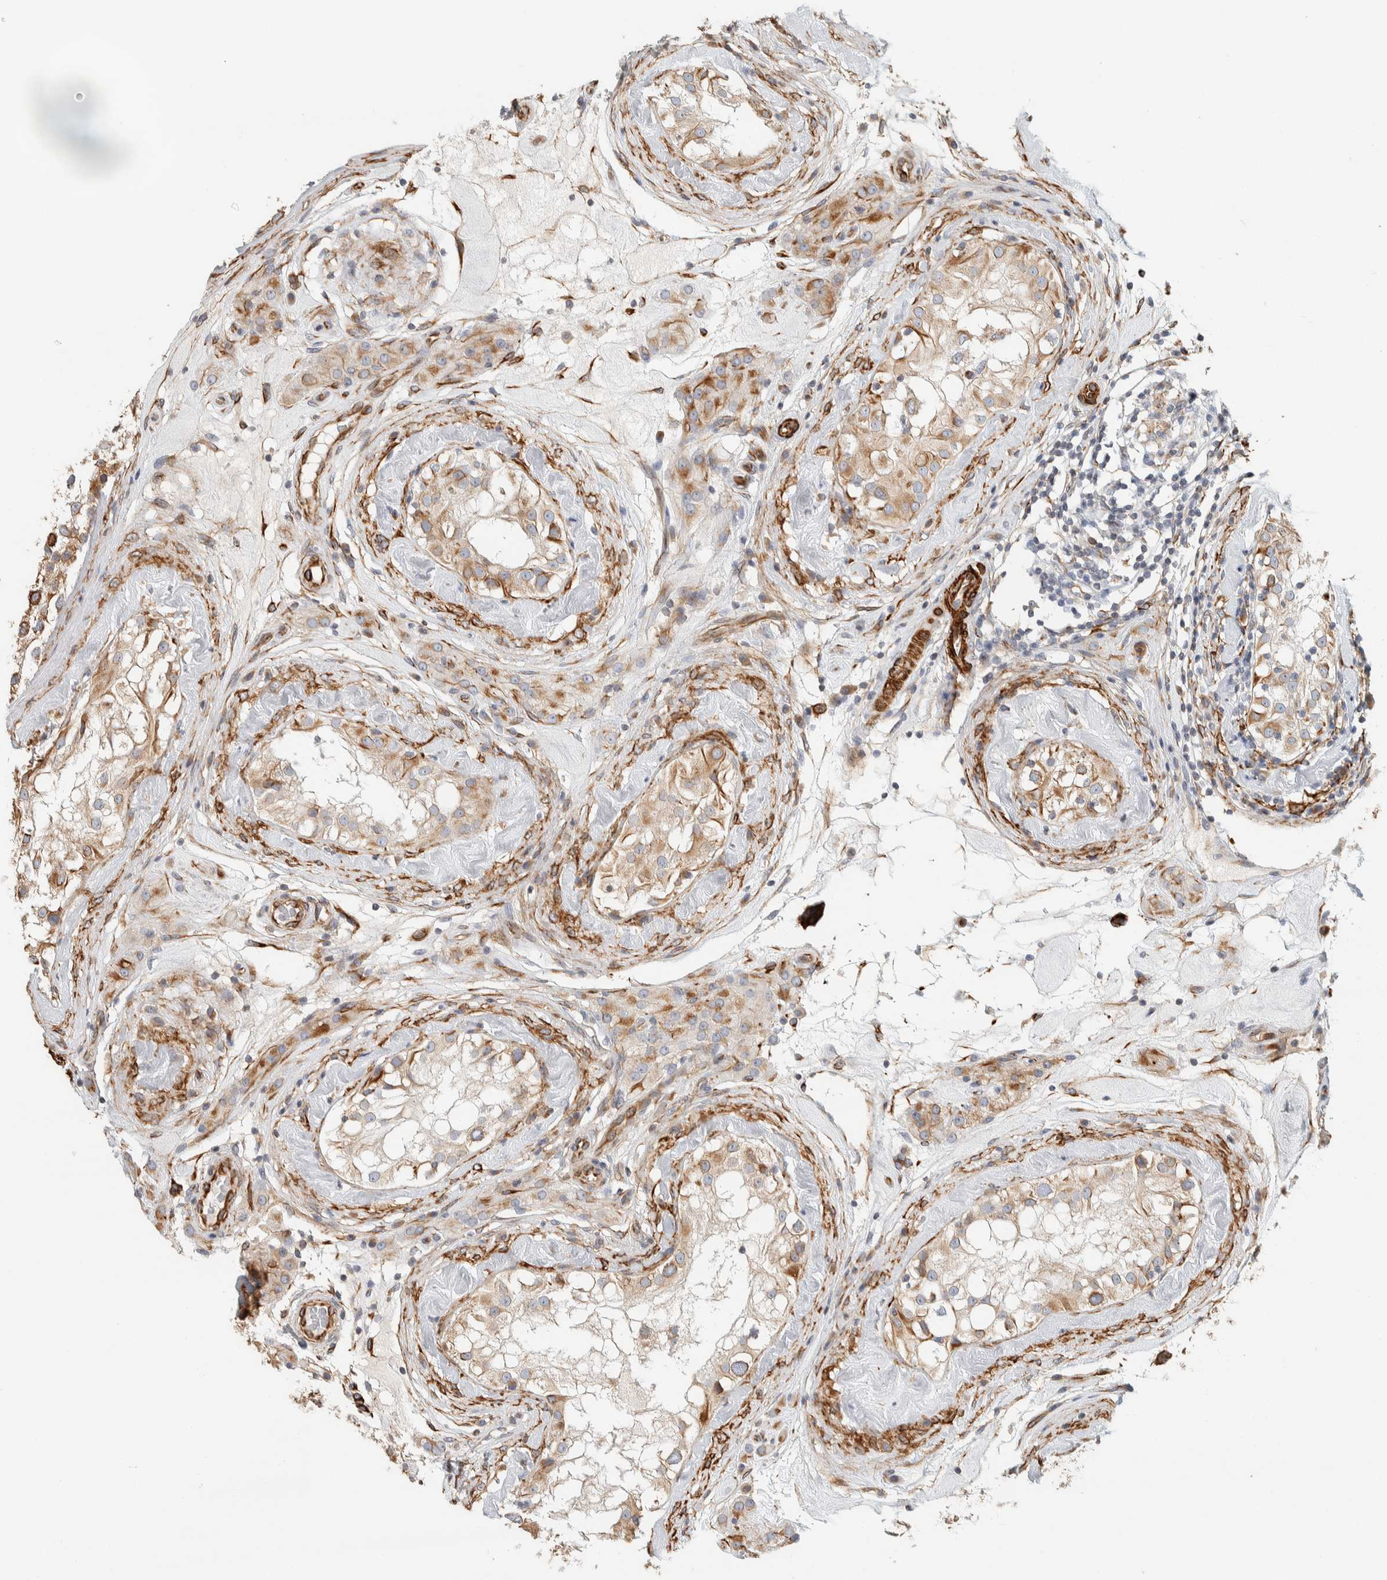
{"staining": {"intensity": "moderate", "quantity": ">75%", "location": "cytoplasmic/membranous"}, "tissue": "testis", "cell_type": "Cells in seminiferous ducts", "image_type": "normal", "snomed": [{"axis": "morphology", "description": "Normal tissue, NOS"}, {"axis": "topography", "description": "Testis"}], "caption": "Testis stained for a protein displays moderate cytoplasmic/membranous positivity in cells in seminiferous ducts.", "gene": "CDR2", "patient": {"sex": "male", "age": 46}}